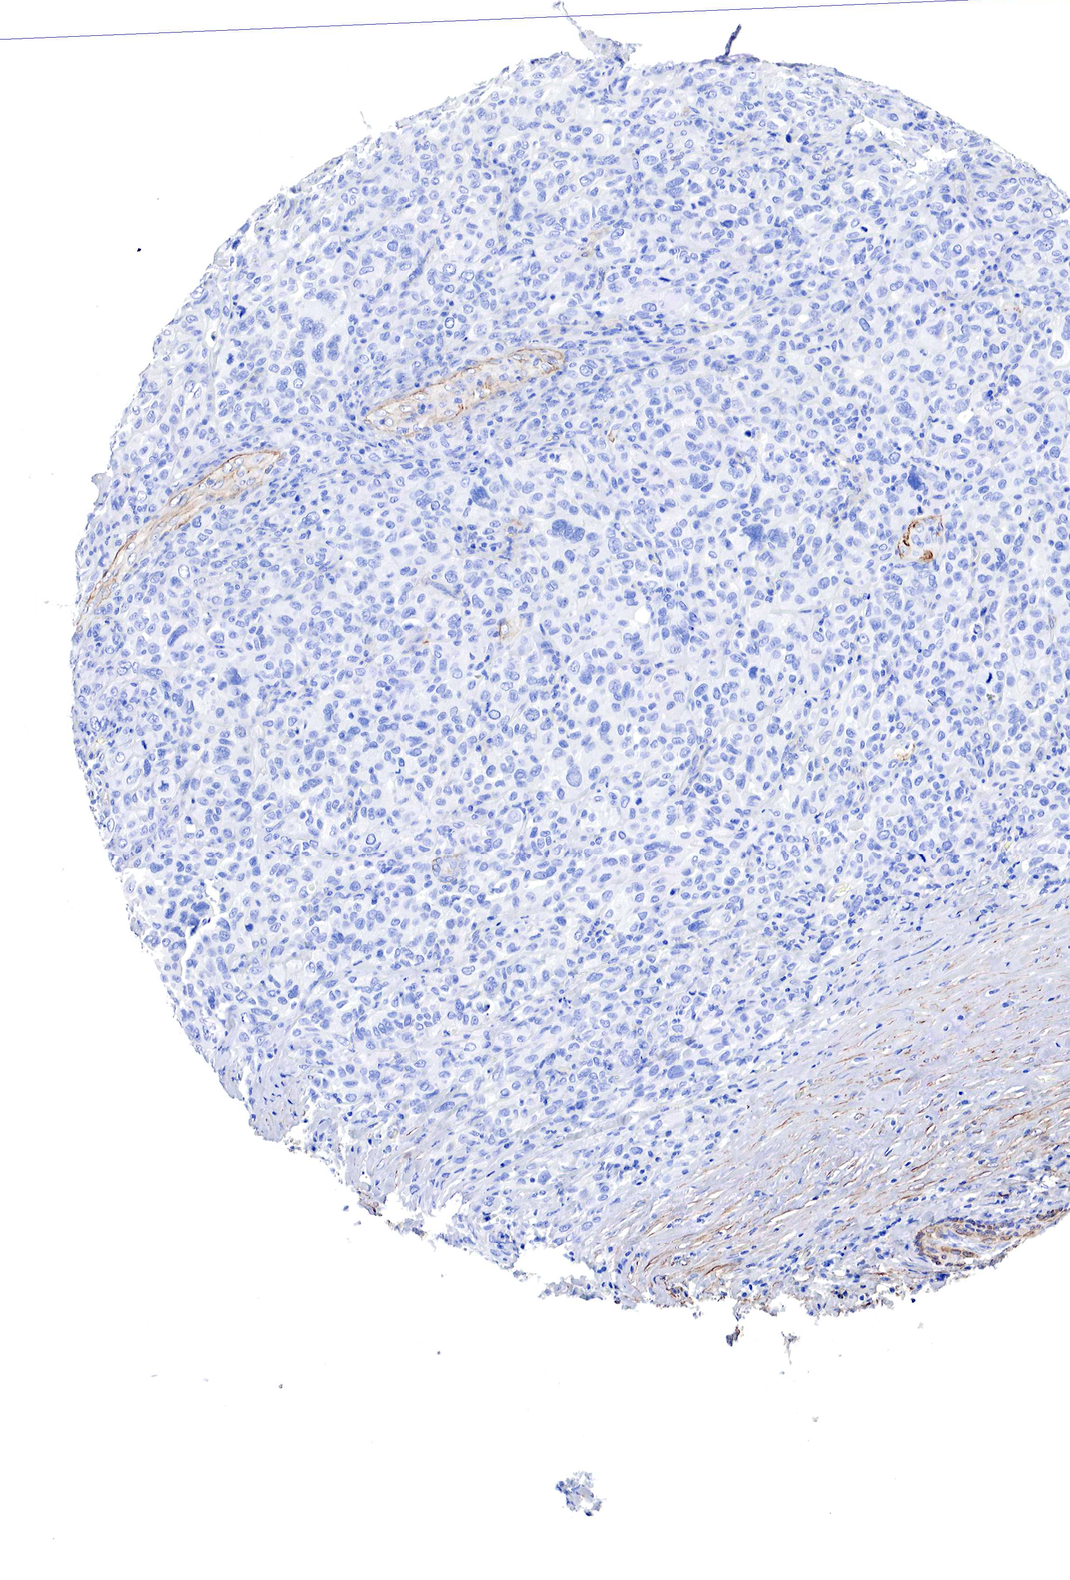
{"staining": {"intensity": "negative", "quantity": "none", "location": "none"}, "tissue": "melanoma", "cell_type": "Tumor cells", "image_type": "cancer", "snomed": [{"axis": "morphology", "description": "Malignant melanoma, Metastatic site"}, {"axis": "topography", "description": "Skin"}], "caption": "Melanoma was stained to show a protein in brown. There is no significant staining in tumor cells.", "gene": "TPM1", "patient": {"sex": "male", "age": 32}}